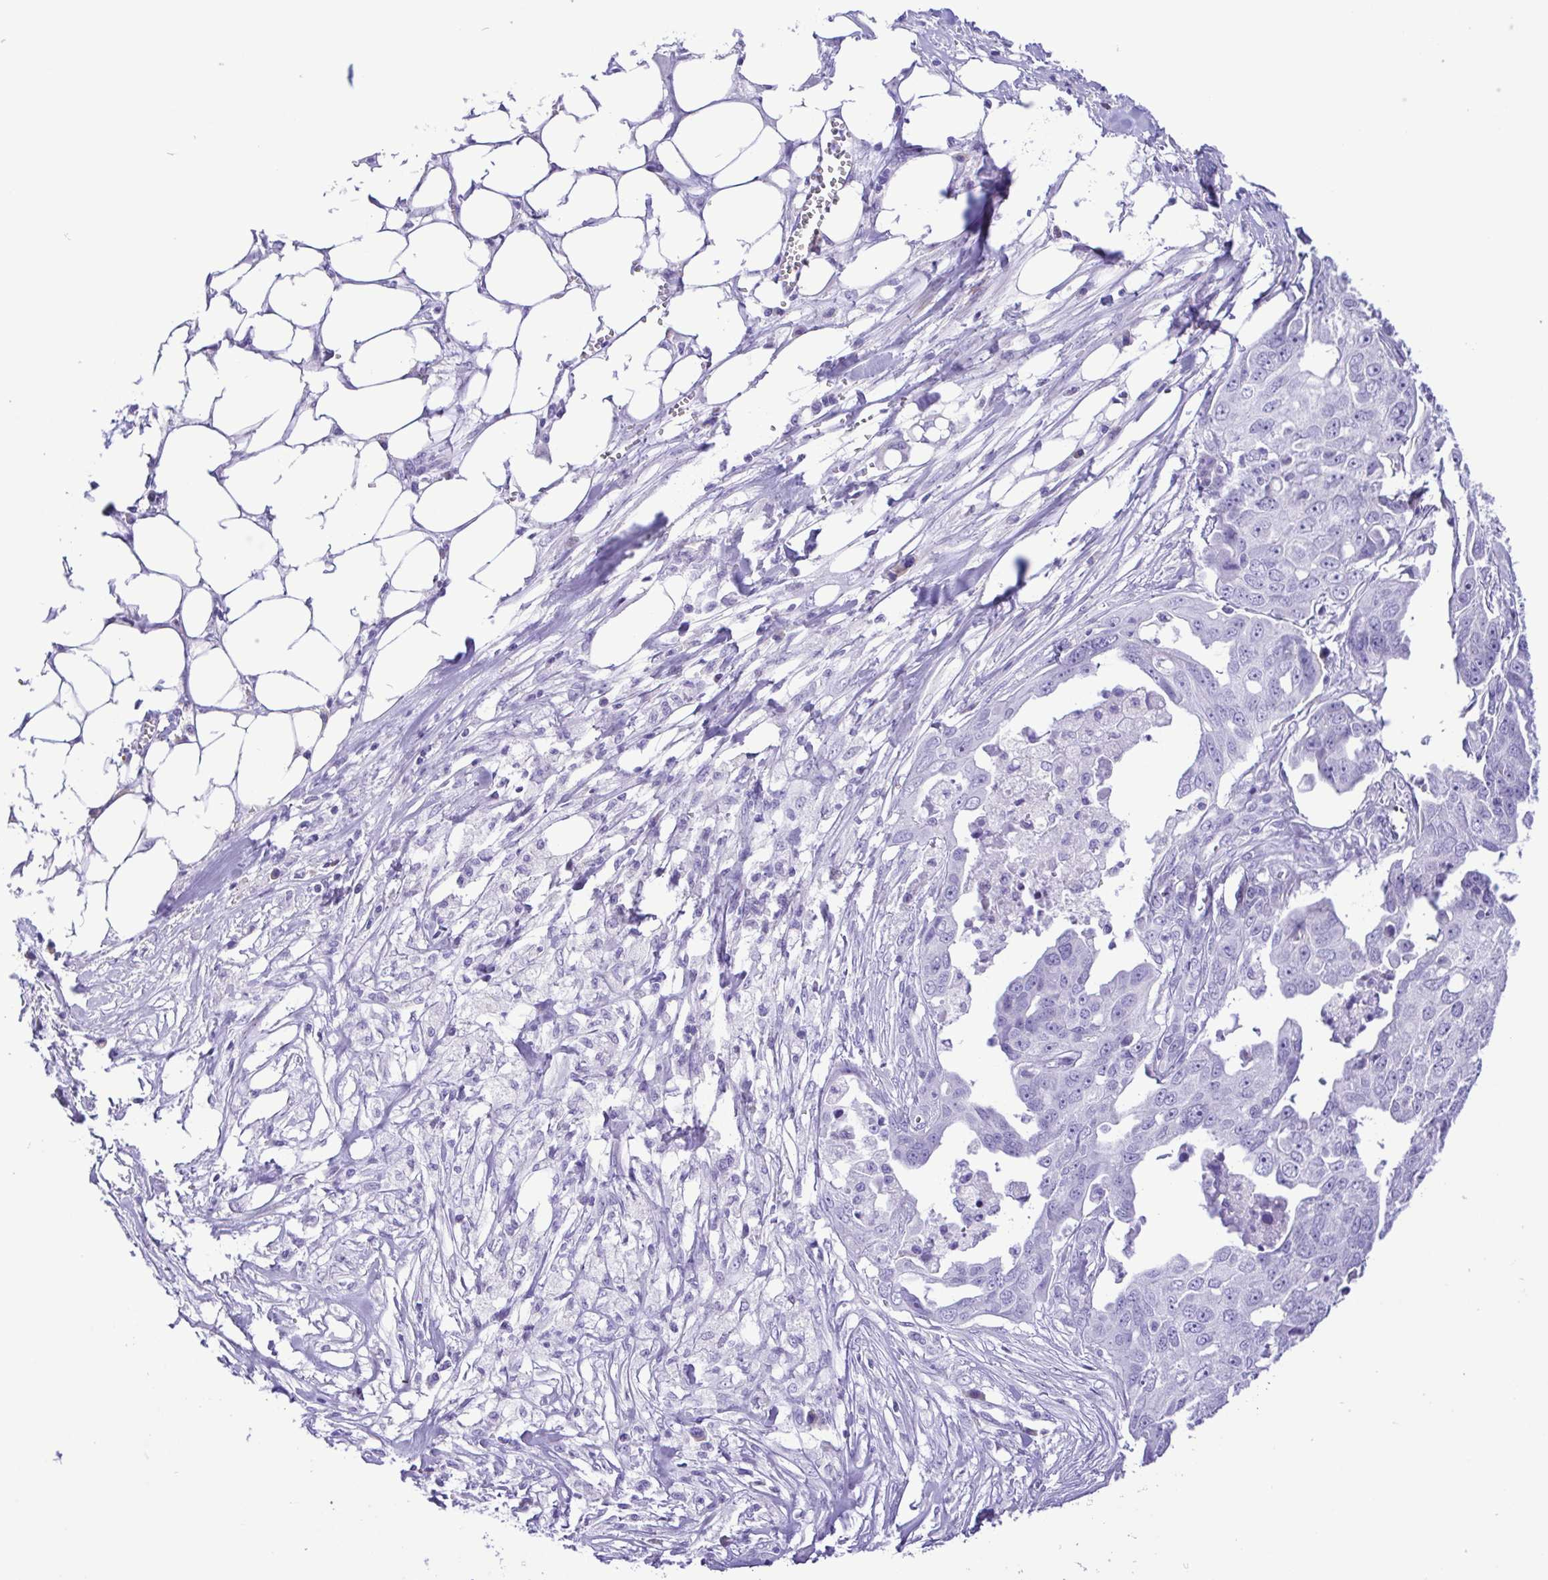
{"staining": {"intensity": "negative", "quantity": "none", "location": "none"}, "tissue": "ovarian cancer", "cell_type": "Tumor cells", "image_type": "cancer", "snomed": [{"axis": "morphology", "description": "Carcinoma, endometroid"}, {"axis": "topography", "description": "Ovary"}], "caption": "A high-resolution micrograph shows immunohistochemistry staining of endometroid carcinoma (ovarian), which exhibits no significant positivity in tumor cells.", "gene": "PAK3", "patient": {"sex": "female", "age": 70}}